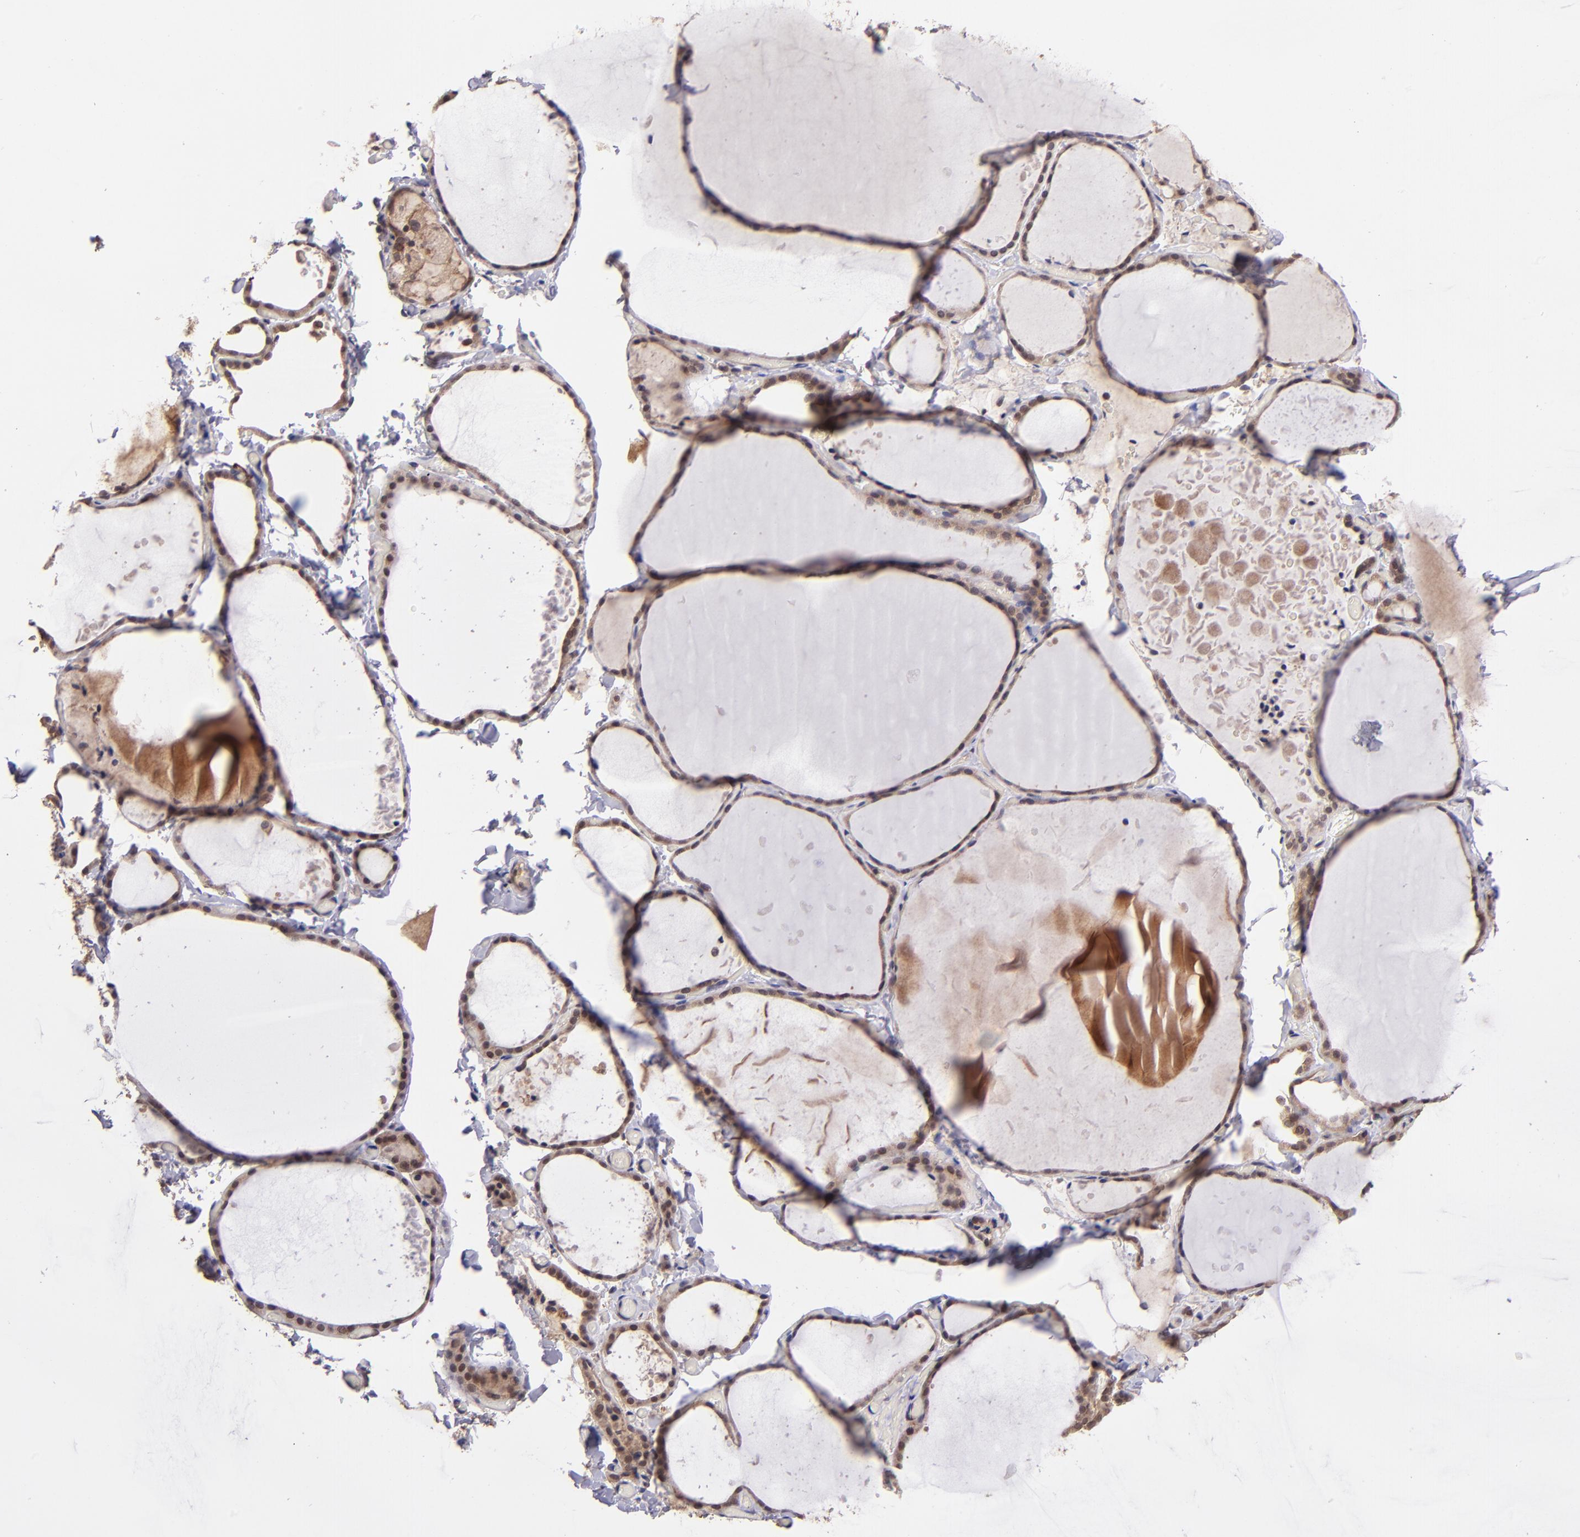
{"staining": {"intensity": "moderate", "quantity": ">75%", "location": "cytoplasmic/membranous"}, "tissue": "thyroid gland", "cell_type": "Glandular cells", "image_type": "normal", "snomed": [{"axis": "morphology", "description": "Normal tissue, NOS"}, {"axis": "topography", "description": "Thyroid gland"}], "caption": "Immunohistochemical staining of normal human thyroid gland displays medium levels of moderate cytoplasmic/membranous positivity in approximately >75% of glandular cells.", "gene": "USP51", "patient": {"sex": "female", "age": 22}}